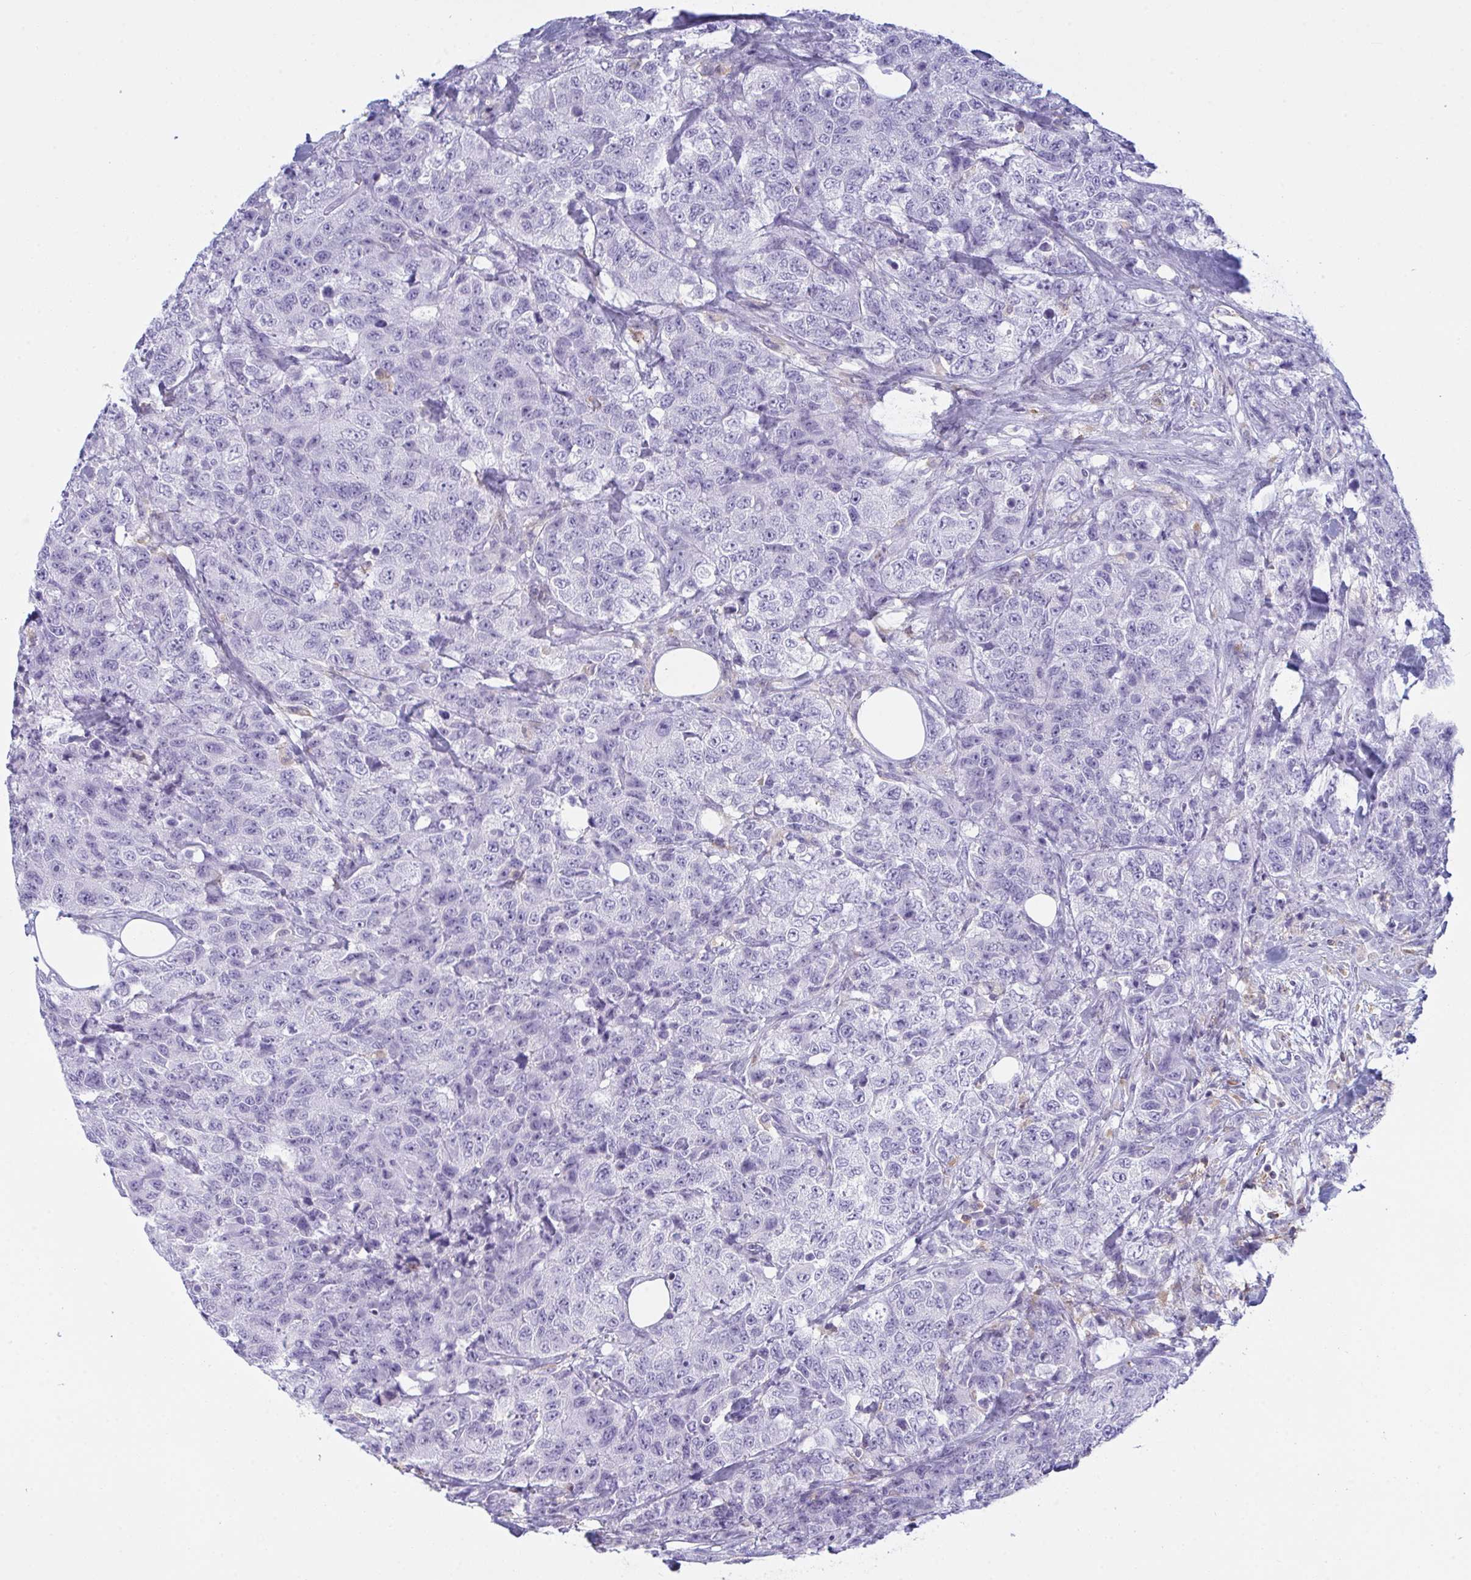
{"staining": {"intensity": "negative", "quantity": "none", "location": "none"}, "tissue": "urothelial cancer", "cell_type": "Tumor cells", "image_type": "cancer", "snomed": [{"axis": "morphology", "description": "Urothelial carcinoma, High grade"}, {"axis": "topography", "description": "Urinary bladder"}], "caption": "There is no significant staining in tumor cells of urothelial cancer. The staining is performed using DAB (3,3'-diaminobenzidine) brown chromogen with nuclei counter-stained in using hematoxylin.", "gene": "MYO1F", "patient": {"sex": "female", "age": 78}}